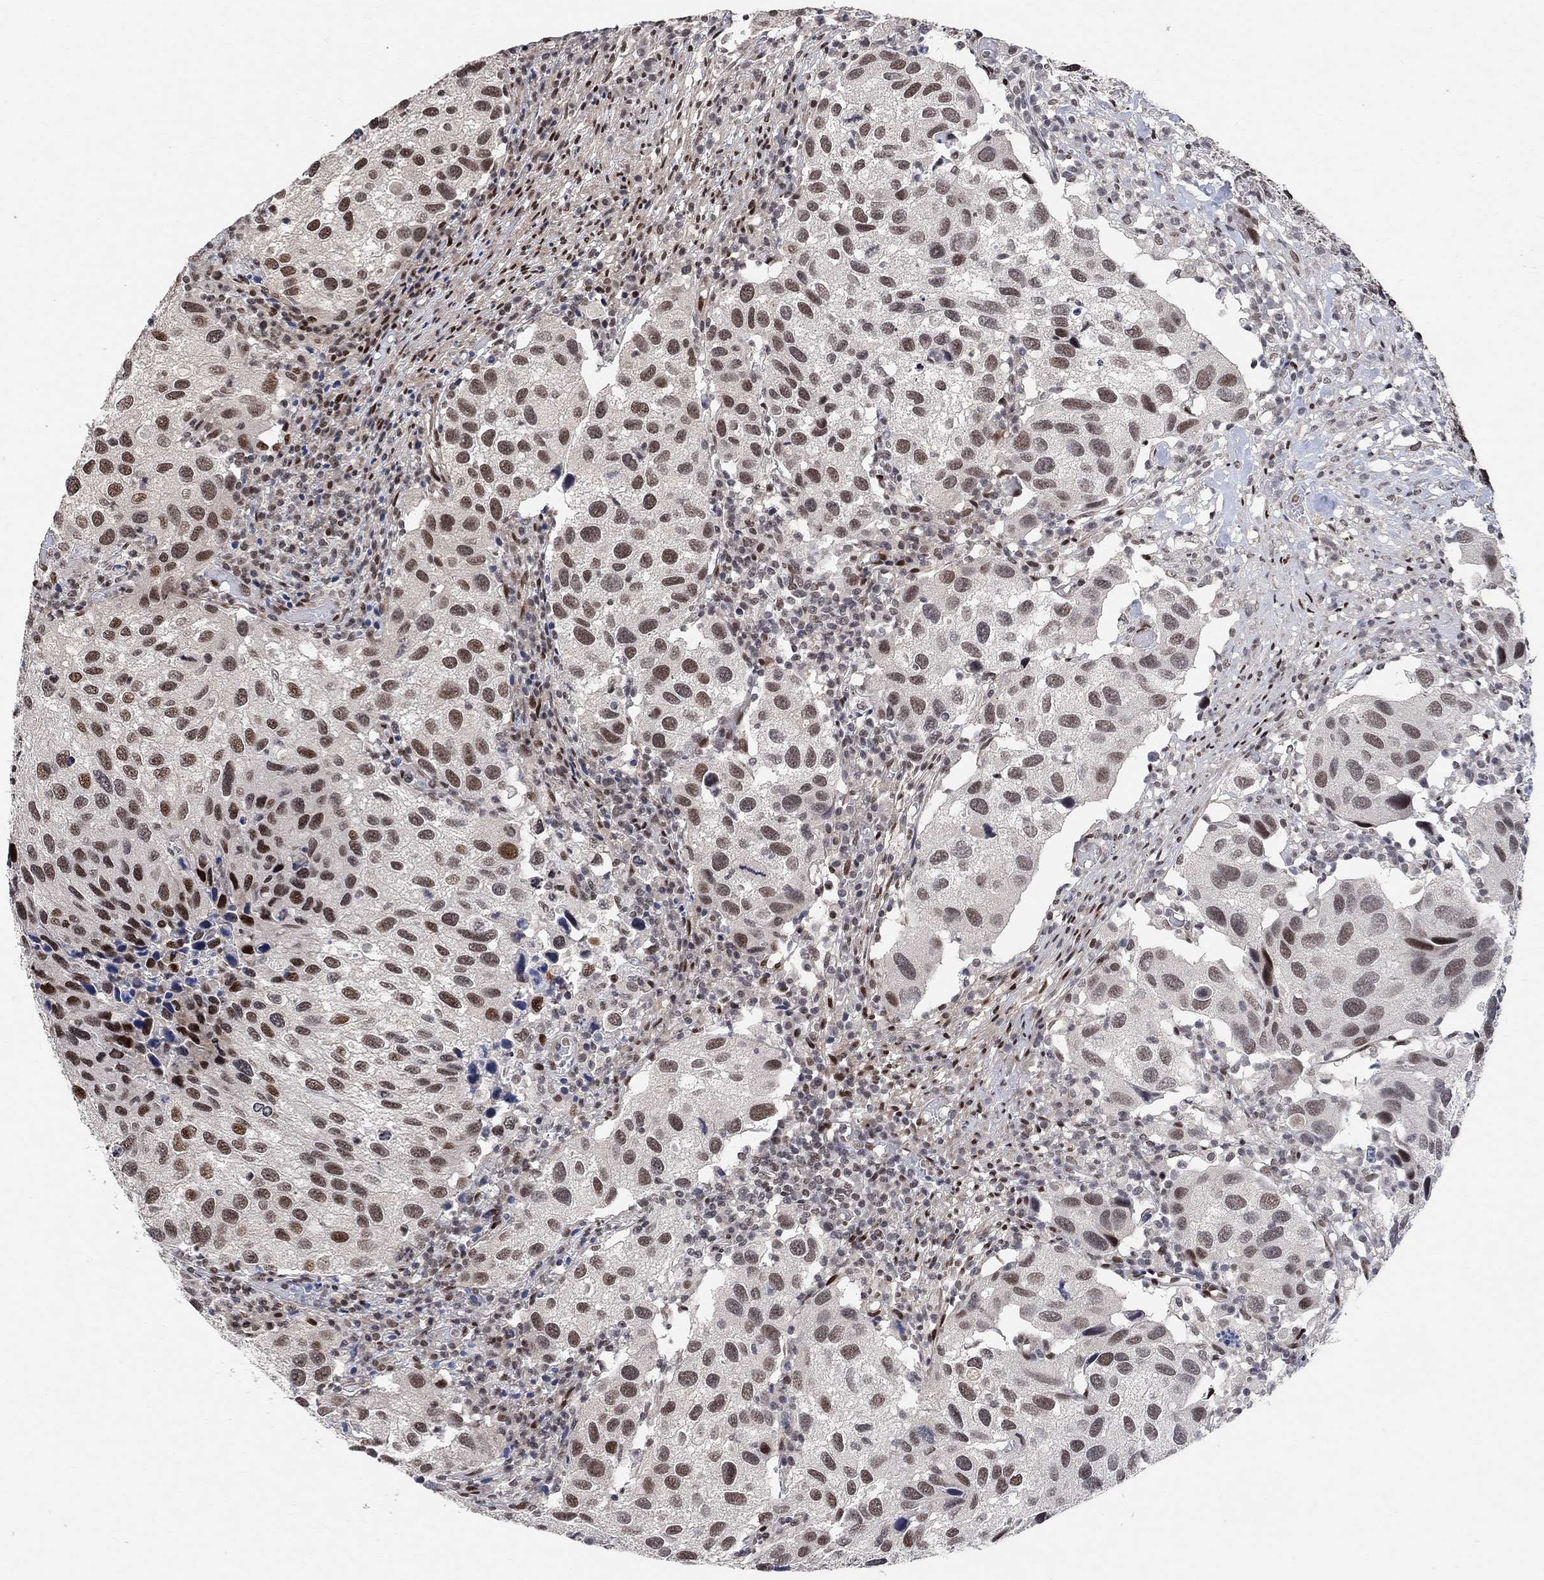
{"staining": {"intensity": "moderate", "quantity": ">75%", "location": "nuclear"}, "tissue": "urothelial cancer", "cell_type": "Tumor cells", "image_type": "cancer", "snomed": [{"axis": "morphology", "description": "Urothelial carcinoma, High grade"}, {"axis": "topography", "description": "Urinary bladder"}], "caption": "High-power microscopy captured an immunohistochemistry histopathology image of high-grade urothelial carcinoma, revealing moderate nuclear expression in approximately >75% of tumor cells.", "gene": "E4F1", "patient": {"sex": "male", "age": 79}}